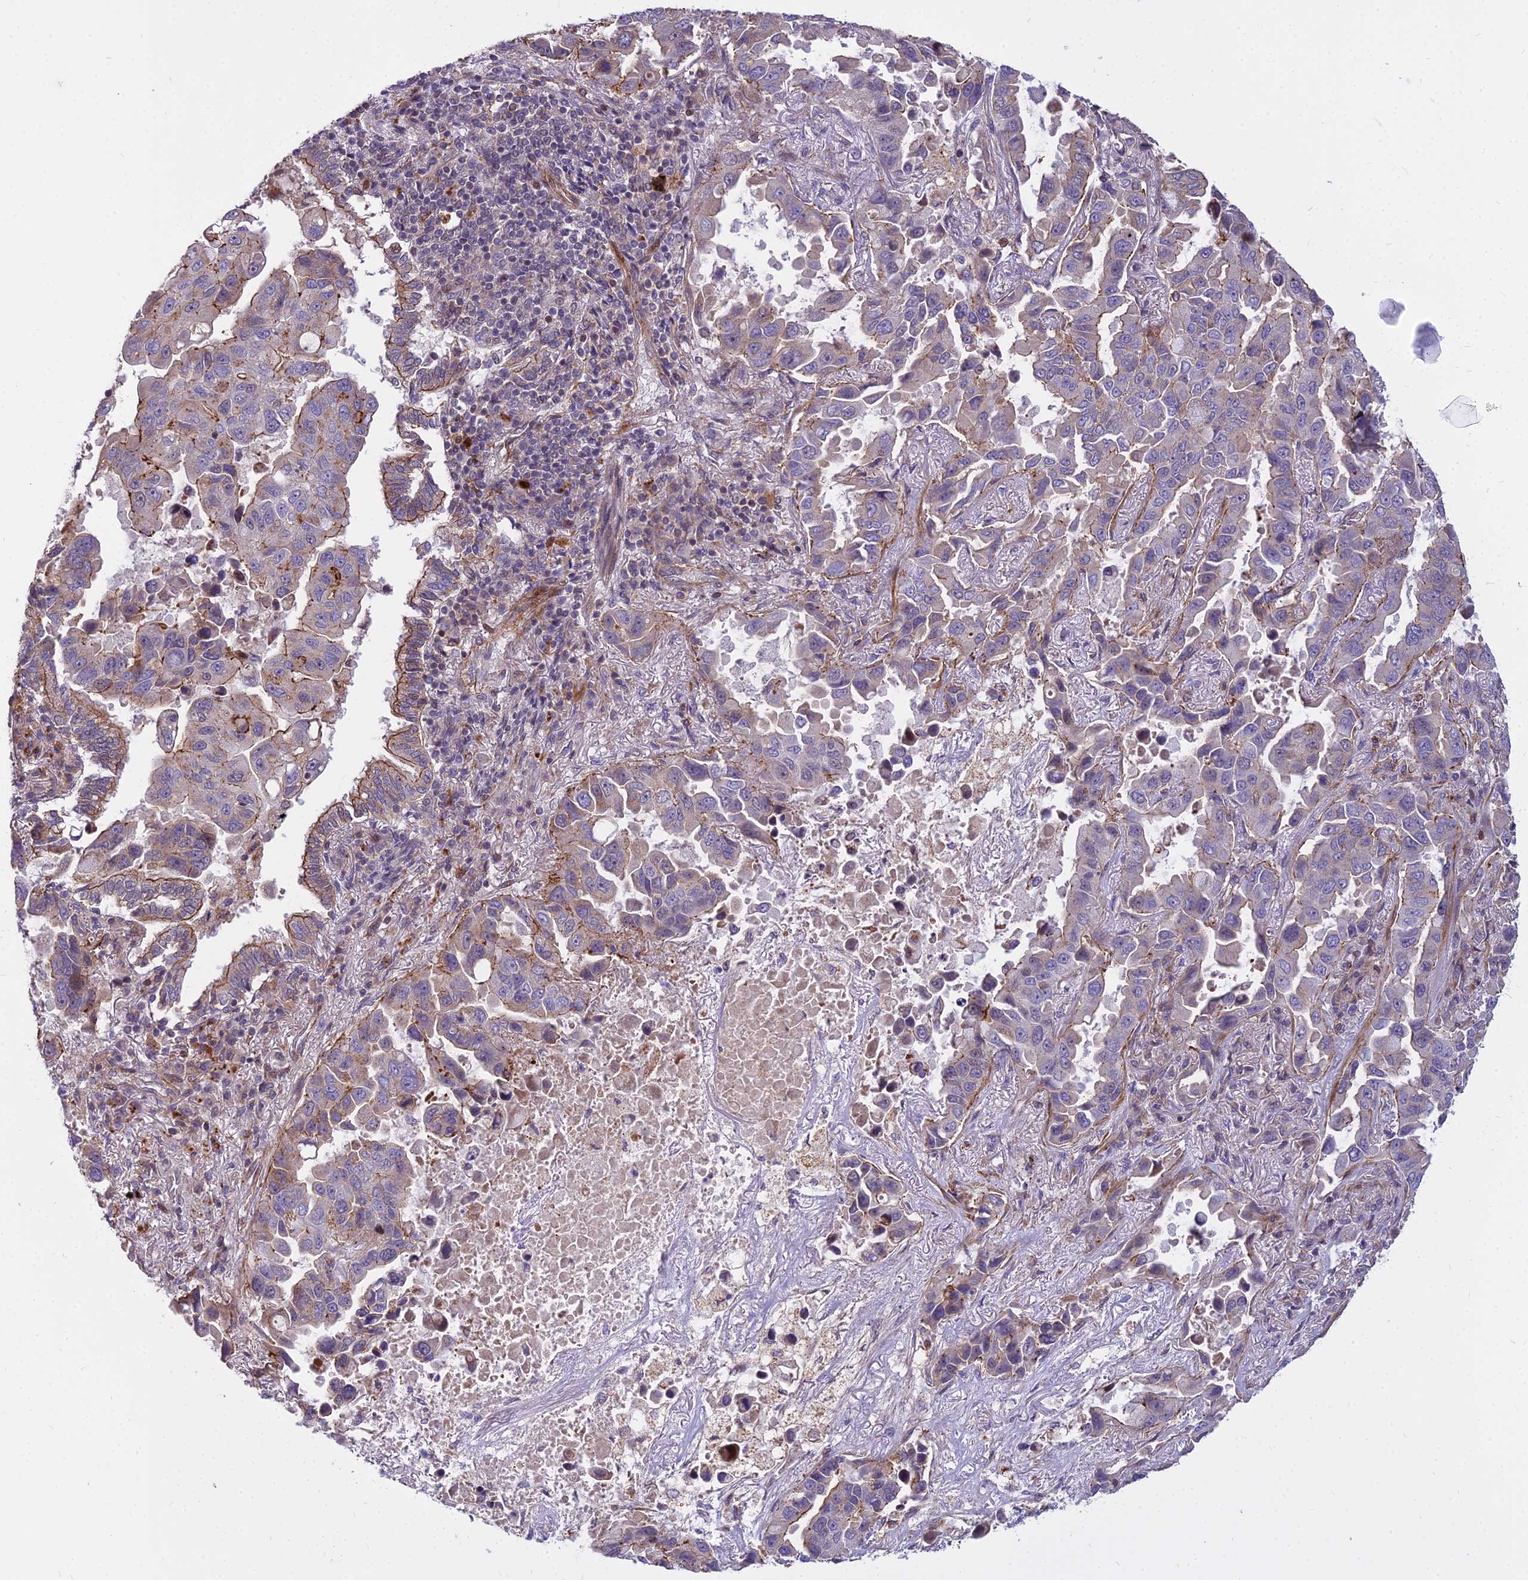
{"staining": {"intensity": "moderate", "quantity": "<25%", "location": "cytoplasmic/membranous"}, "tissue": "lung cancer", "cell_type": "Tumor cells", "image_type": "cancer", "snomed": [{"axis": "morphology", "description": "Adenocarcinoma, NOS"}, {"axis": "topography", "description": "Lung"}], "caption": "Lung cancer (adenocarcinoma) stained for a protein (brown) demonstrates moderate cytoplasmic/membranous positive staining in approximately <25% of tumor cells.", "gene": "GLYATL3", "patient": {"sex": "male", "age": 64}}